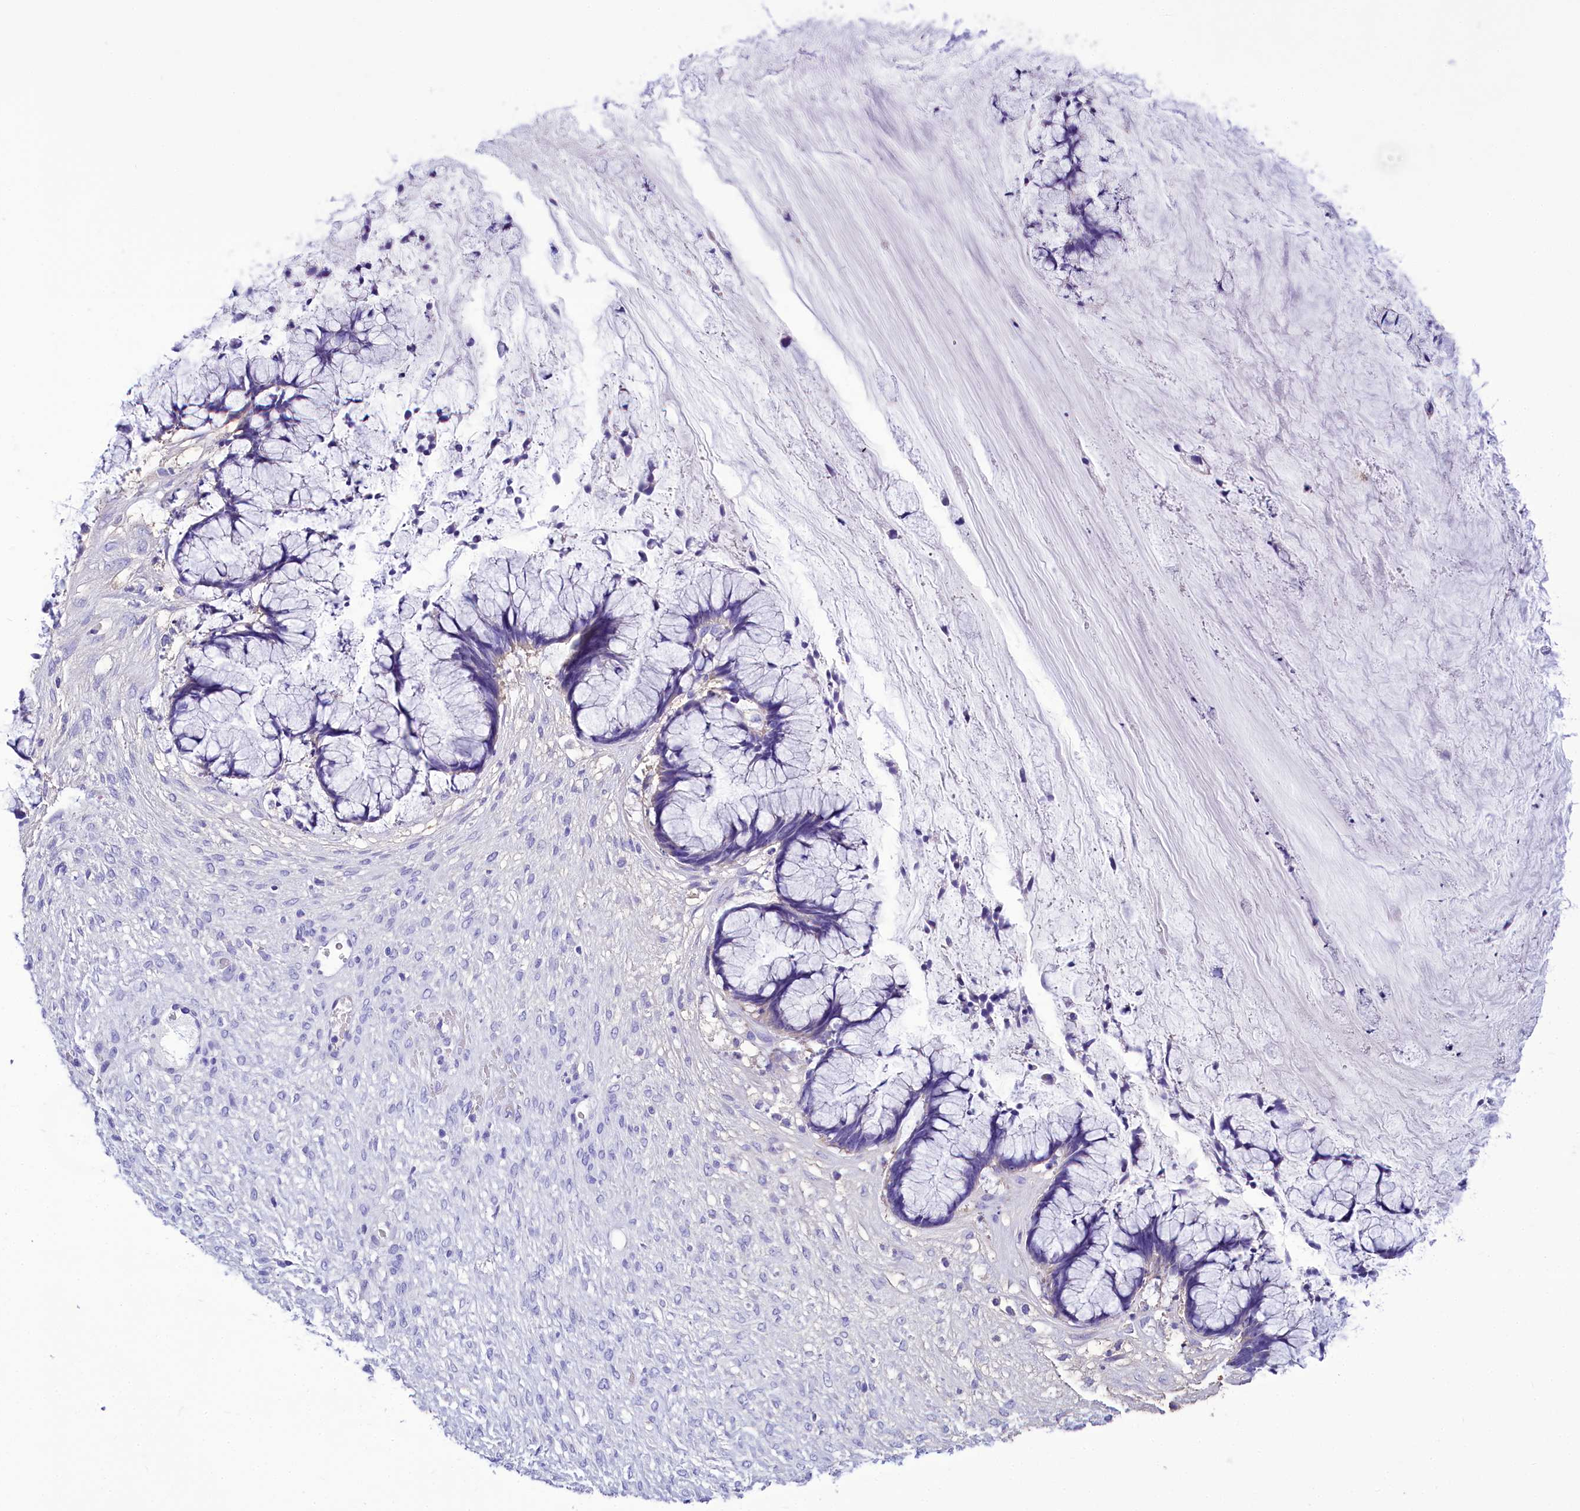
{"staining": {"intensity": "negative", "quantity": "none", "location": "none"}, "tissue": "ovarian cancer", "cell_type": "Tumor cells", "image_type": "cancer", "snomed": [{"axis": "morphology", "description": "Cystadenocarcinoma, mucinous, NOS"}, {"axis": "topography", "description": "Ovary"}], "caption": "A micrograph of human mucinous cystadenocarcinoma (ovarian) is negative for staining in tumor cells.", "gene": "TTC36", "patient": {"sex": "female", "age": 42}}